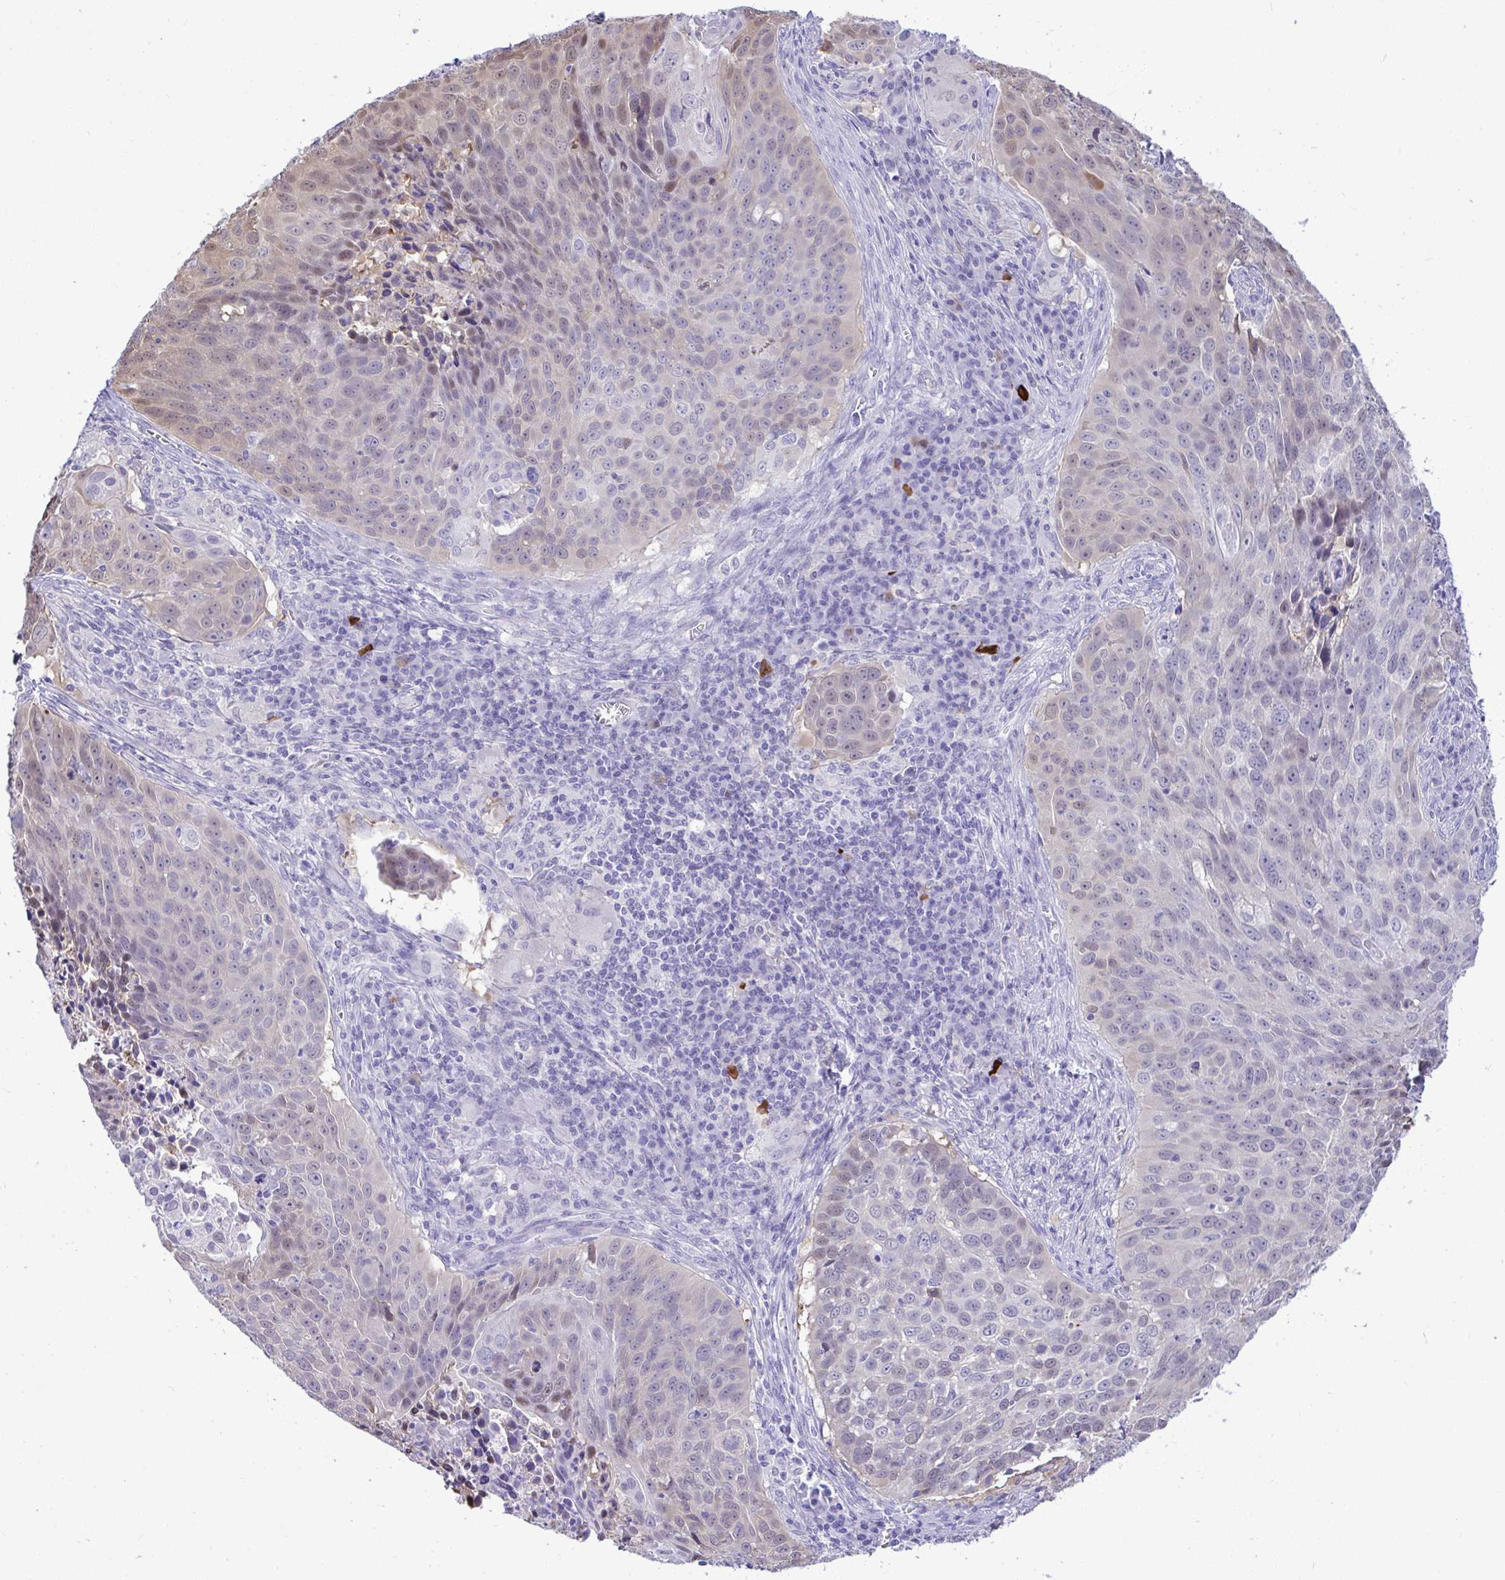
{"staining": {"intensity": "weak", "quantity": "<25%", "location": "nuclear"}, "tissue": "lung cancer", "cell_type": "Tumor cells", "image_type": "cancer", "snomed": [{"axis": "morphology", "description": "Squamous cell carcinoma, NOS"}, {"axis": "topography", "description": "Lung"}], "caption": "Immunohistochemical staining of lung cancer shows no significant staining in tumor cells.", "gene": "ZNF485", "patient": {"sex": "male", "age": 78}}